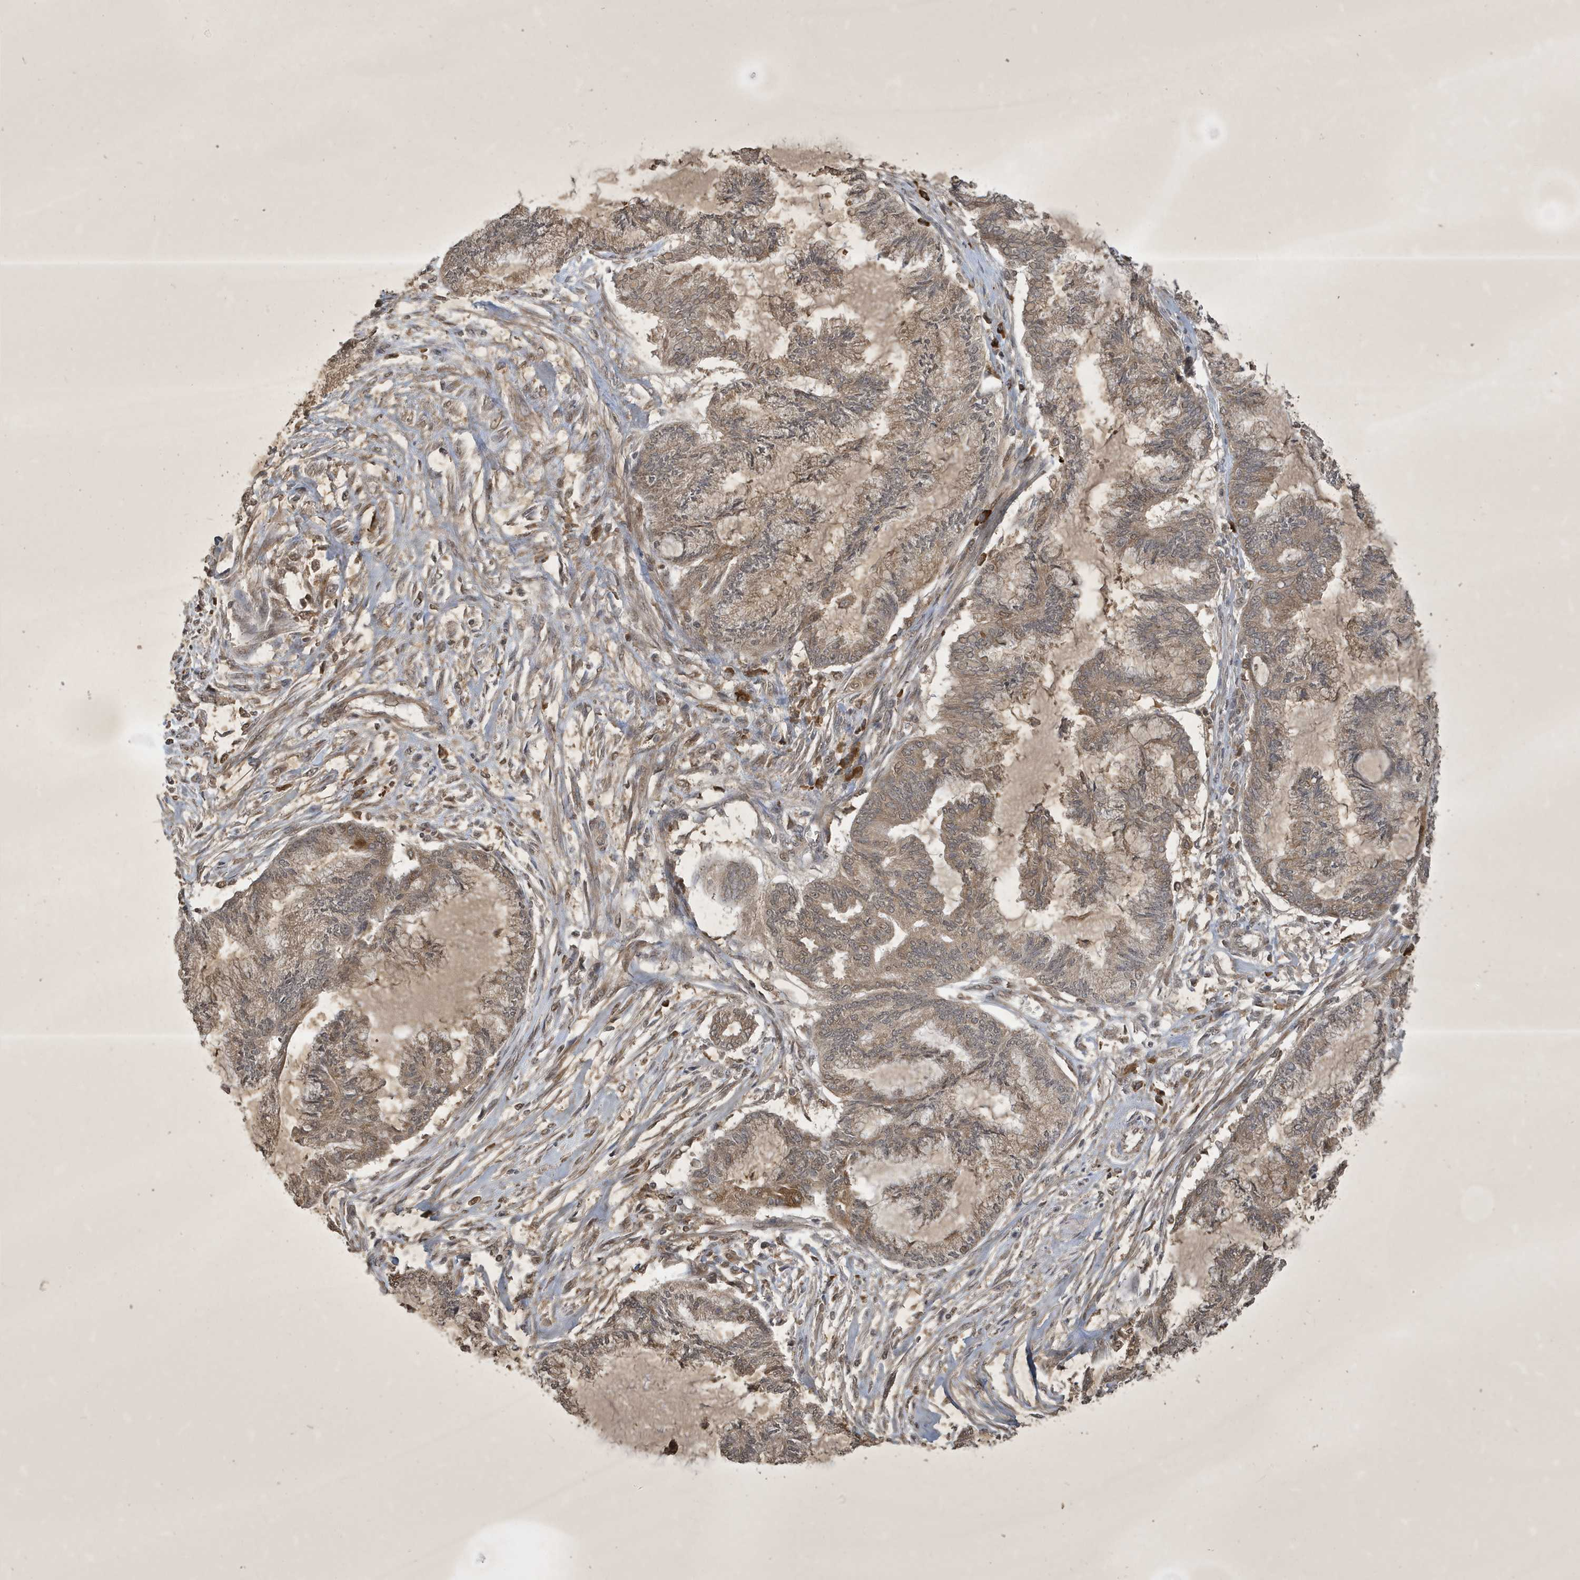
{"staining": {"intensity": "weak", "quantity": ">75%", "location": "cytoplasmic/membranous,nuclear"}, "tissue": "endometrial cancer", "cell_type": "Tumor cells", "image_type": "cancer", "snomed": [{"axis": "morphology", "description": "Adenocarcinoma, NOS"}, {"axis": "topography", "description": "Endometrium"}], "caption": "An immunohistochemistry photomicrograph of tumor tissue is shown. Protein staining in brown shows weak cytoplasmic/membranous and nuclear positivity in endometrial cancer (adenocarcinoma) within tumor cells.", "gene": "STX10", "patient": {"sex": "female", "age": 86}}